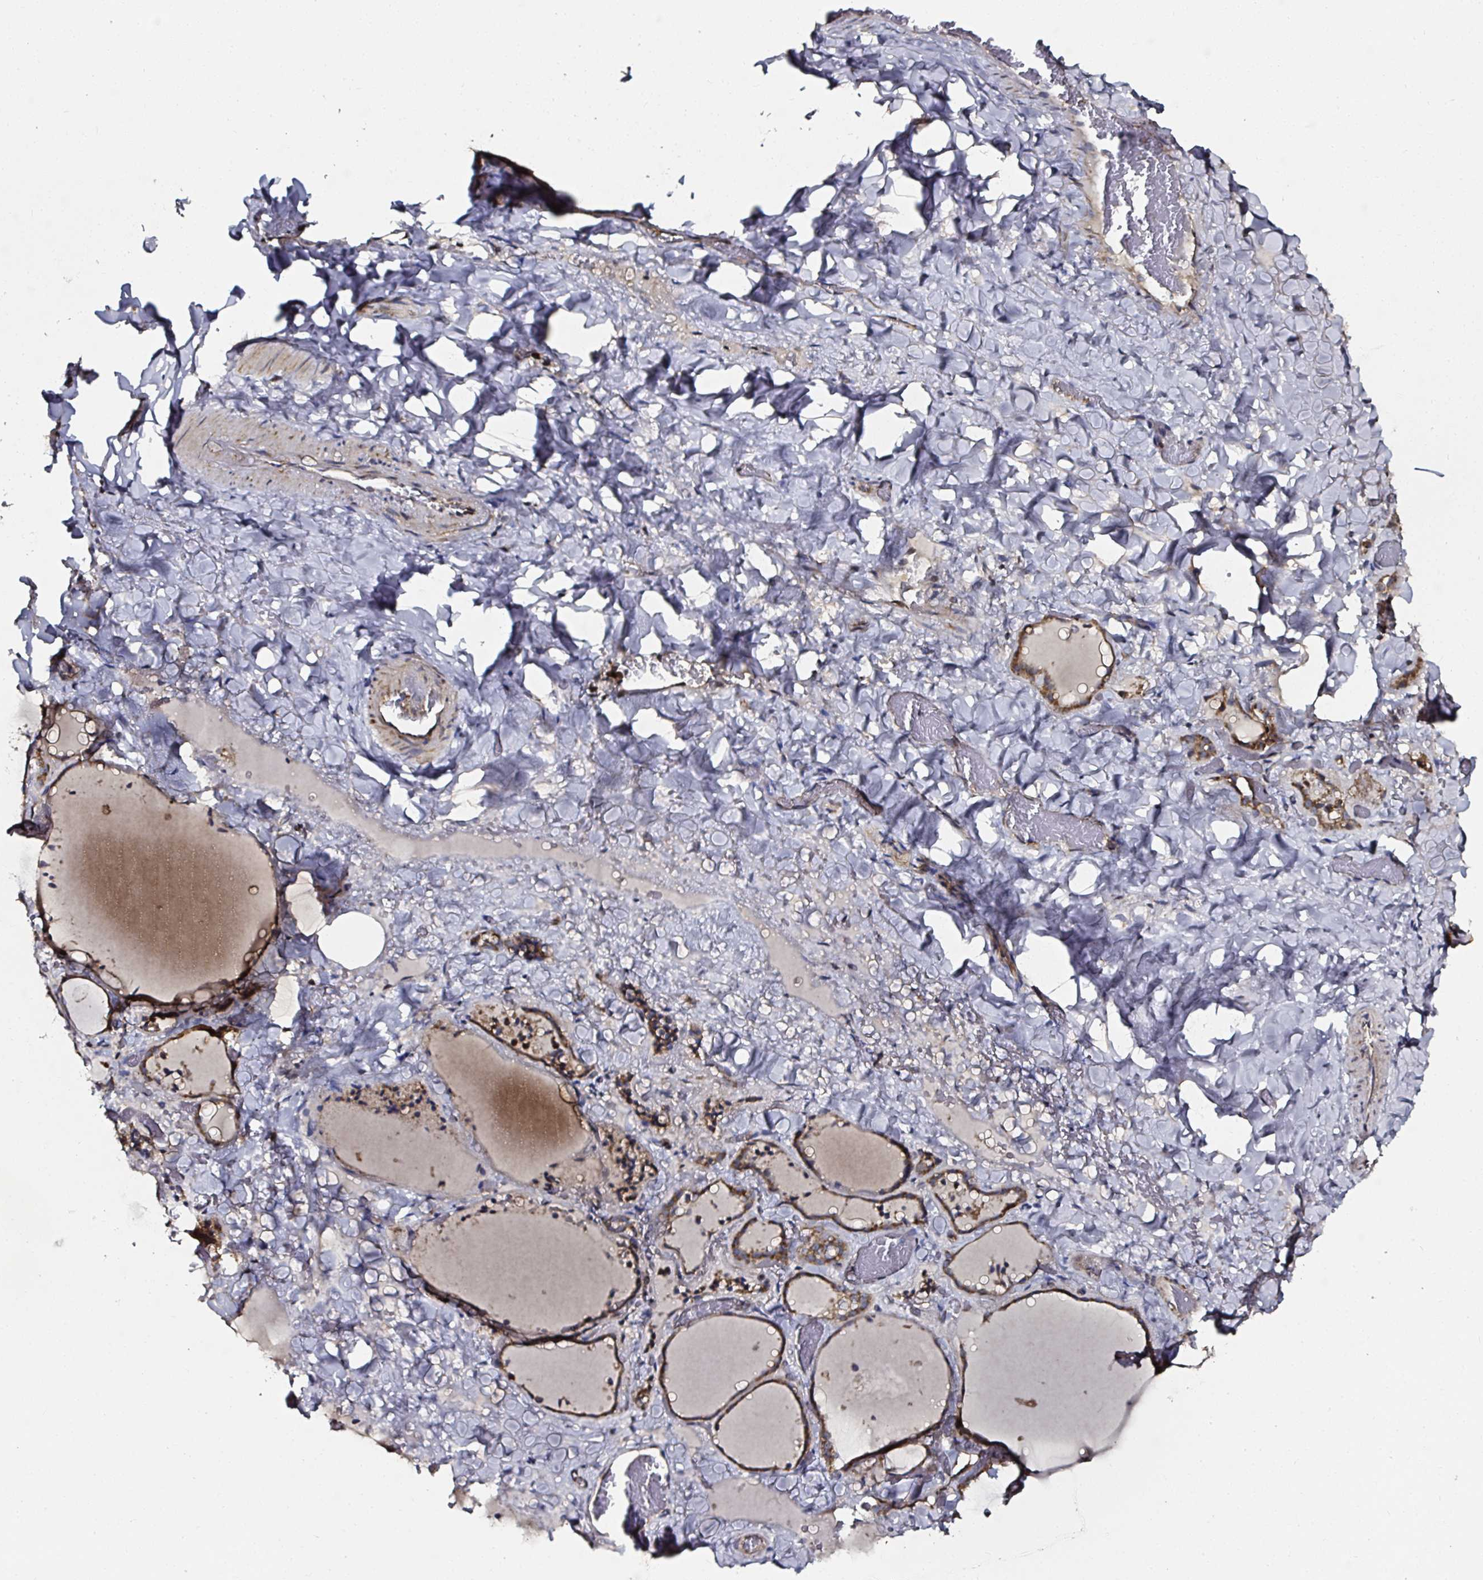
{"staining": {"intensity": "strong", "quantity": ">75%", "location": "cytoplasmic/membranous"}, "tissue": "thyroid gland", "cell_type": "Glandular cells", "image_type": "normal", "snomed": [{"axis": "morphology", "description": "Normal tissue, NOS"}, {"axis": "topography", "description": "Thyroid gland"}], "caption": "Glandular cells show strong cytoplasmic/membranous positivity in about >75% of cells in unremarkable thyroid gland.", "gene": "ATAD3A", "patient": {"sex": "female", "age": 36}}